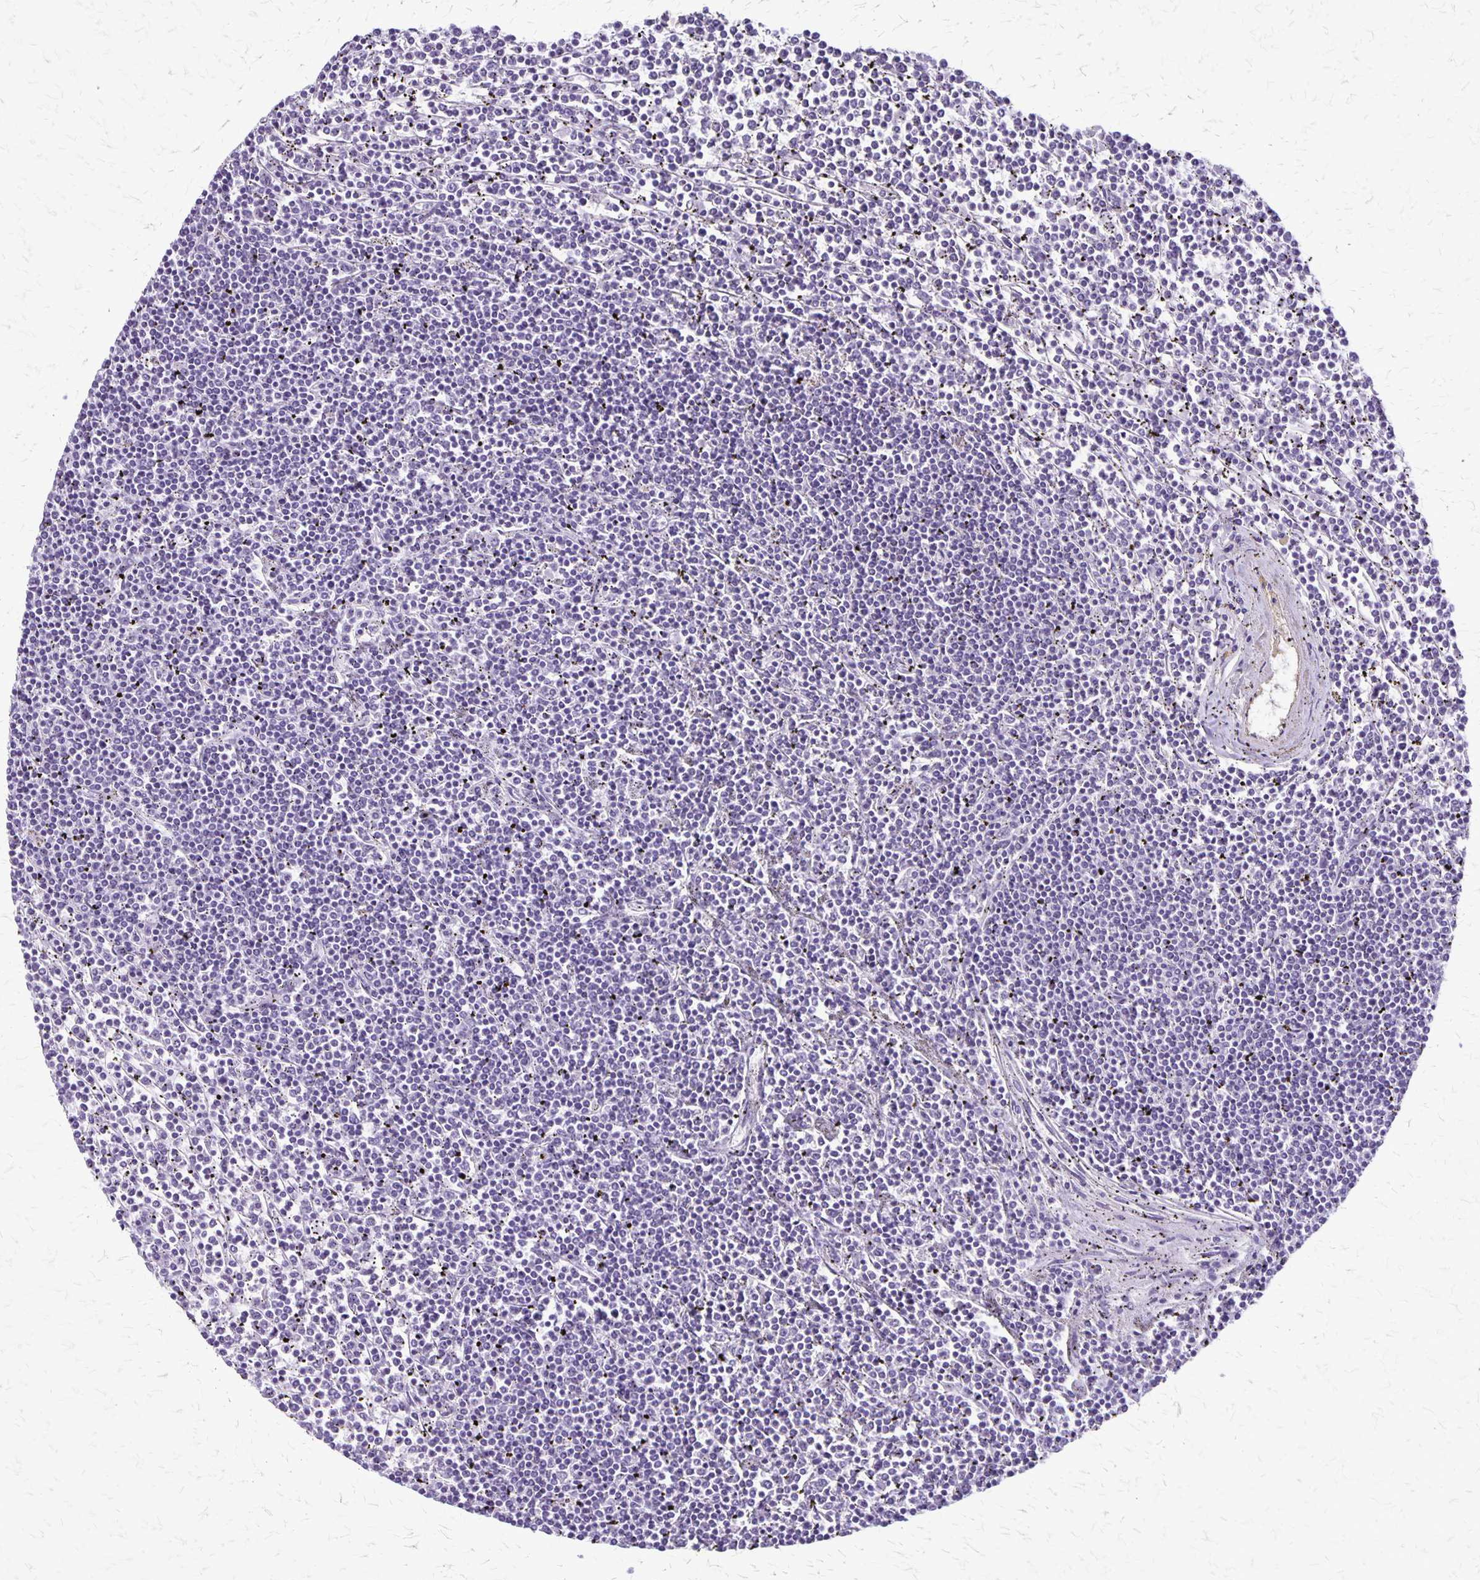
{"staining": {"intensity": "negative", "quantity": "none", "location": "none"}, "tissue": "lymphoma", "cell_type": "Tumor cells", "image_type": "cancer", "snomed": [{"axis": "morphology", "description": "Malignant lymphoma, non-Hodgkin's type, Low grade"}, {"axis": "topography", "description": "Spleen"}], "caption": "A high-resolution micrograph shows immunohistochemistry (IHC) staining of lymphoma, which reveals no significant expression in tumor cells.", "gene": "PLXNB3", "patient": {"sex": "female", "age": 19}}